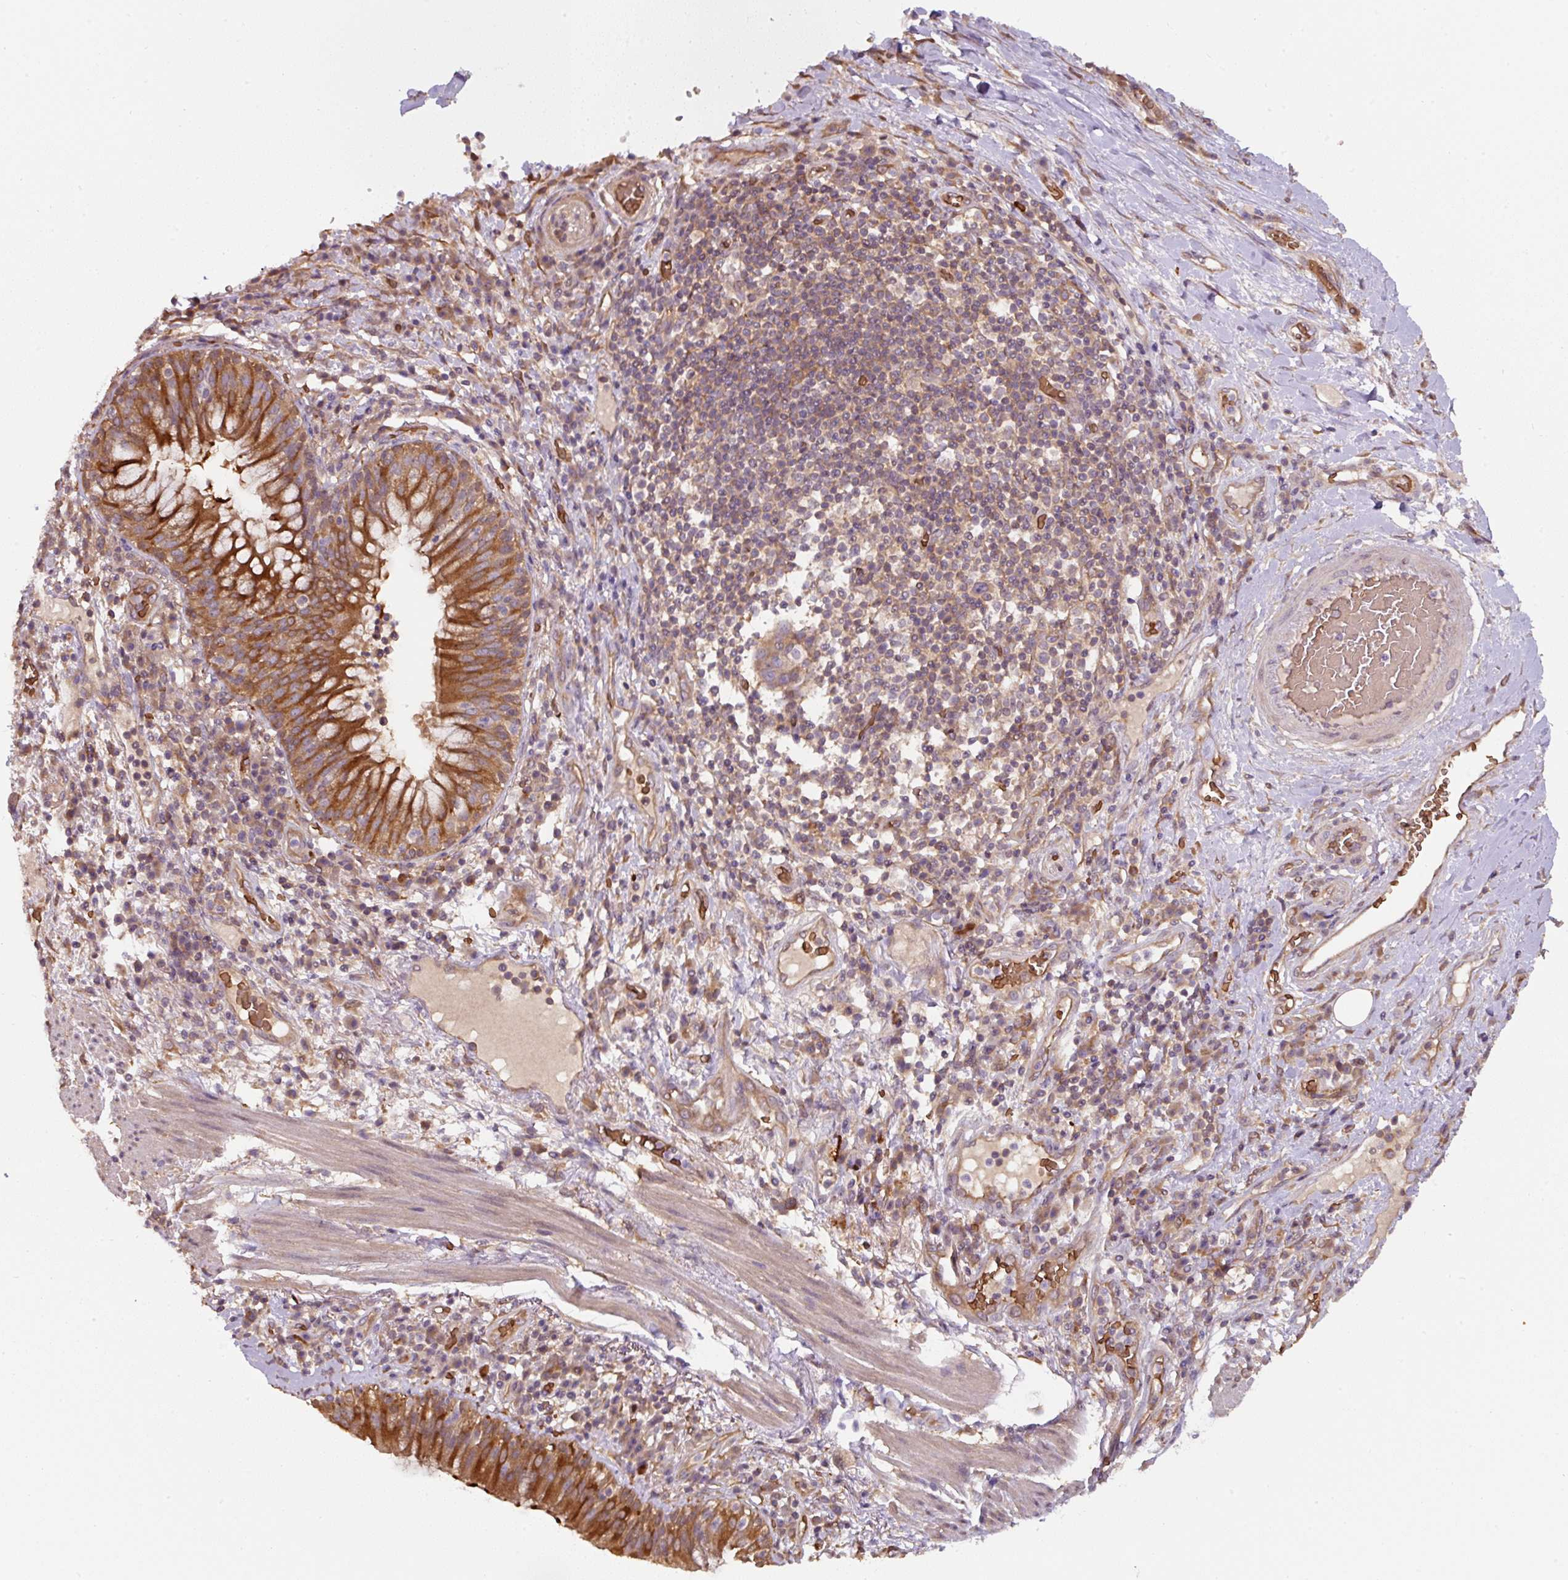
{"staining": {"intensity": "strong", "quantity": ">75%", "location": "cytoplasmic/membranous"}, "tissue": "bronchus", "cell_type": "Respiratory epithelial cells", "image_type": "normal", "snomed": [{"axis": "morphology", "description": "Normal tissue, NOS"}, {"axis": "topography", "description": "Cartilage tissue"}, {"axis": "topography", "description": "Bronchus"}], "caption": "The image reveals a brown stain indicating the presence of a protein in the cytoplasmic/membranous of respiratory epithelial cells in bronchus.", "gene": "ST13", "patient": {"sex": "male", "age": 56}}